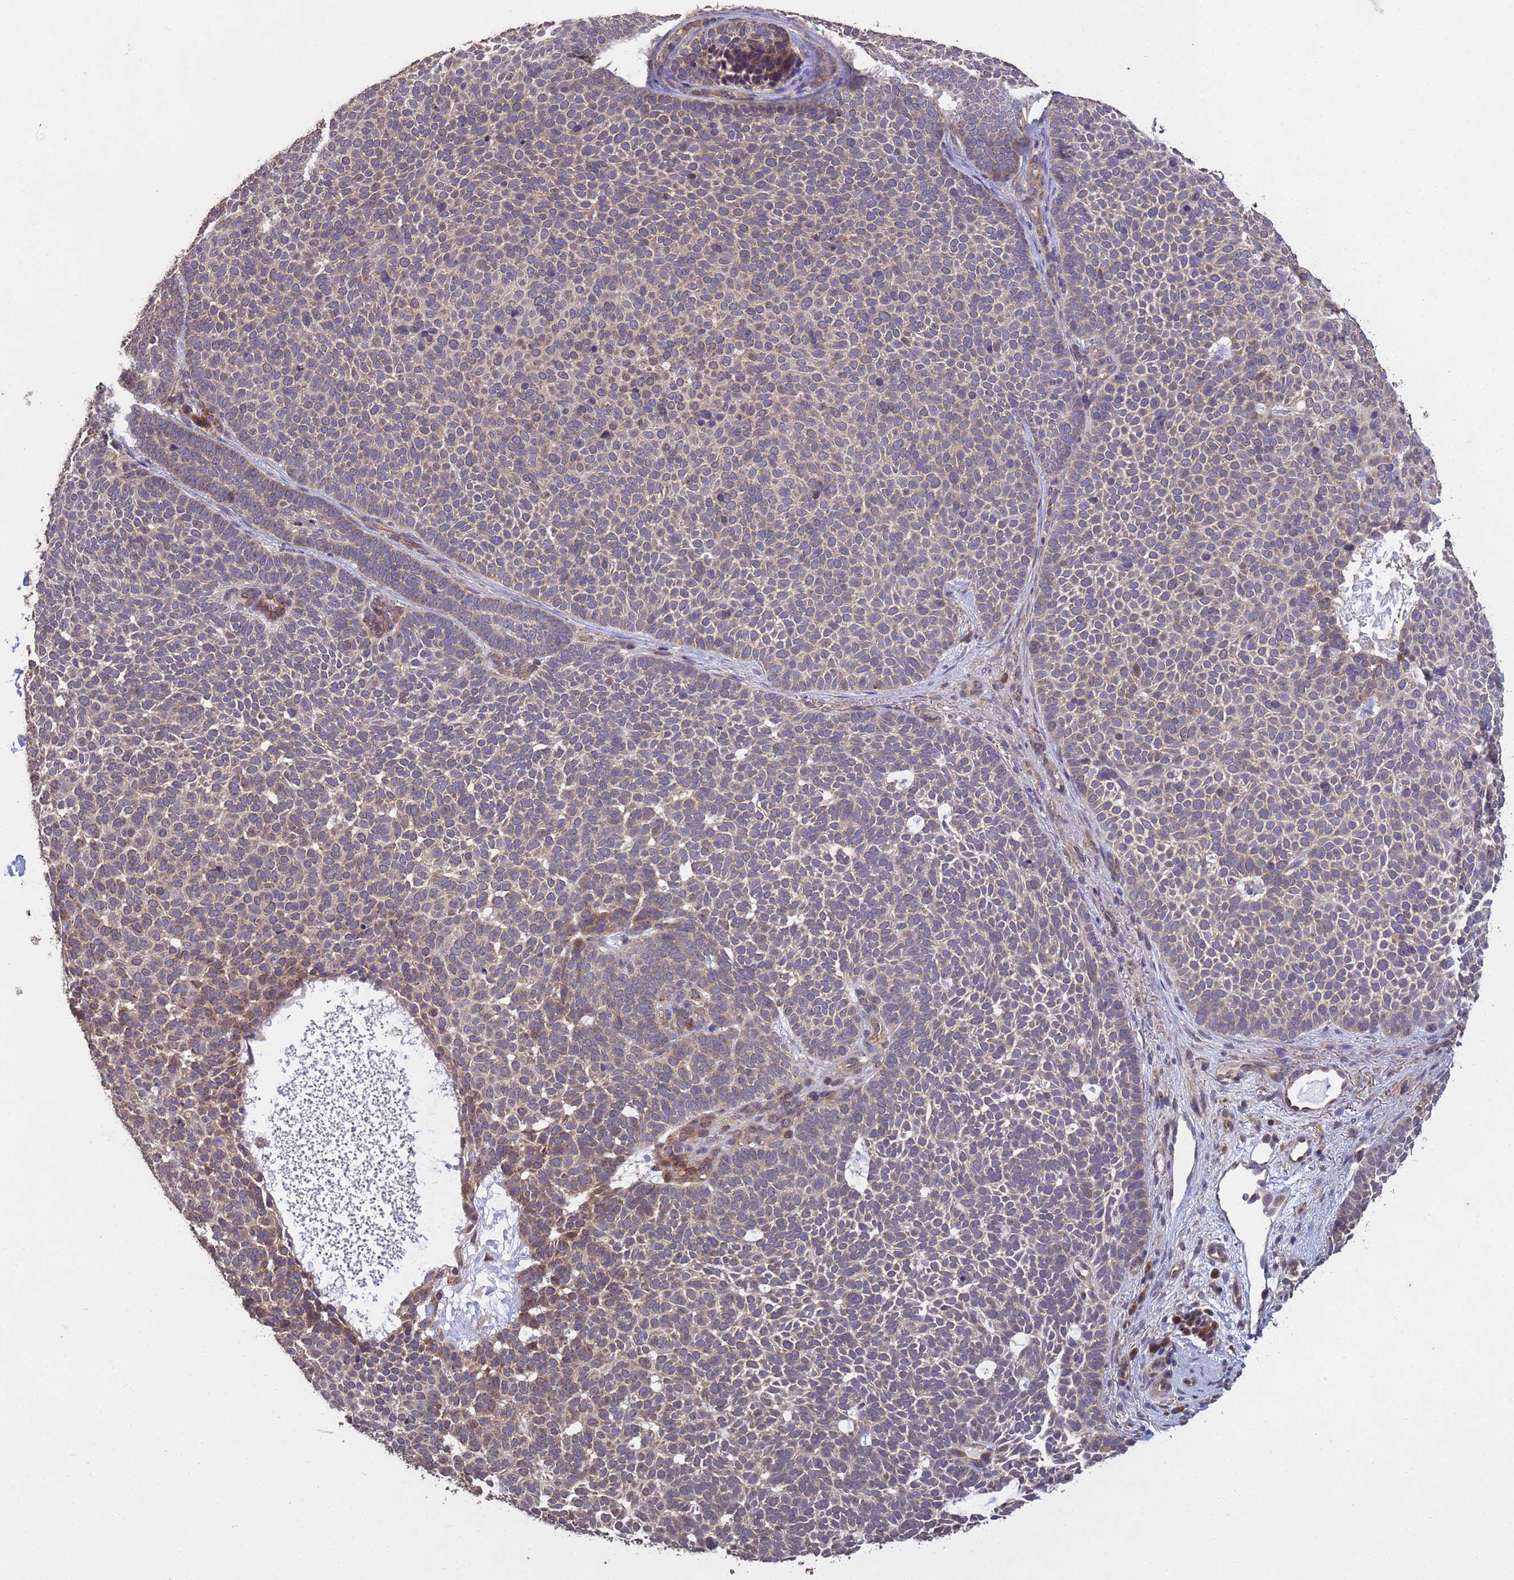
{"staining": {"intensity": "weak", "quantity": ">75%", "location": "cytoplasmic/membranous"}, "tissue": "skin cancer", "cell_type": "Tumor cells", "image_type": "cancer", "snomed": [{"axis": "morphology", "description": "Basal cell carcinoma"}, {"axis": "topography", "description": "Skin"}], "caption": "Skin basal cell carcinoma stained for a protein (brown) exhibits weak cytoplasmic/membranous positive positivity in about >75% of tumor cells.", "gene": "P2RX7", "patient": {"sex": "female", "age": 77}}